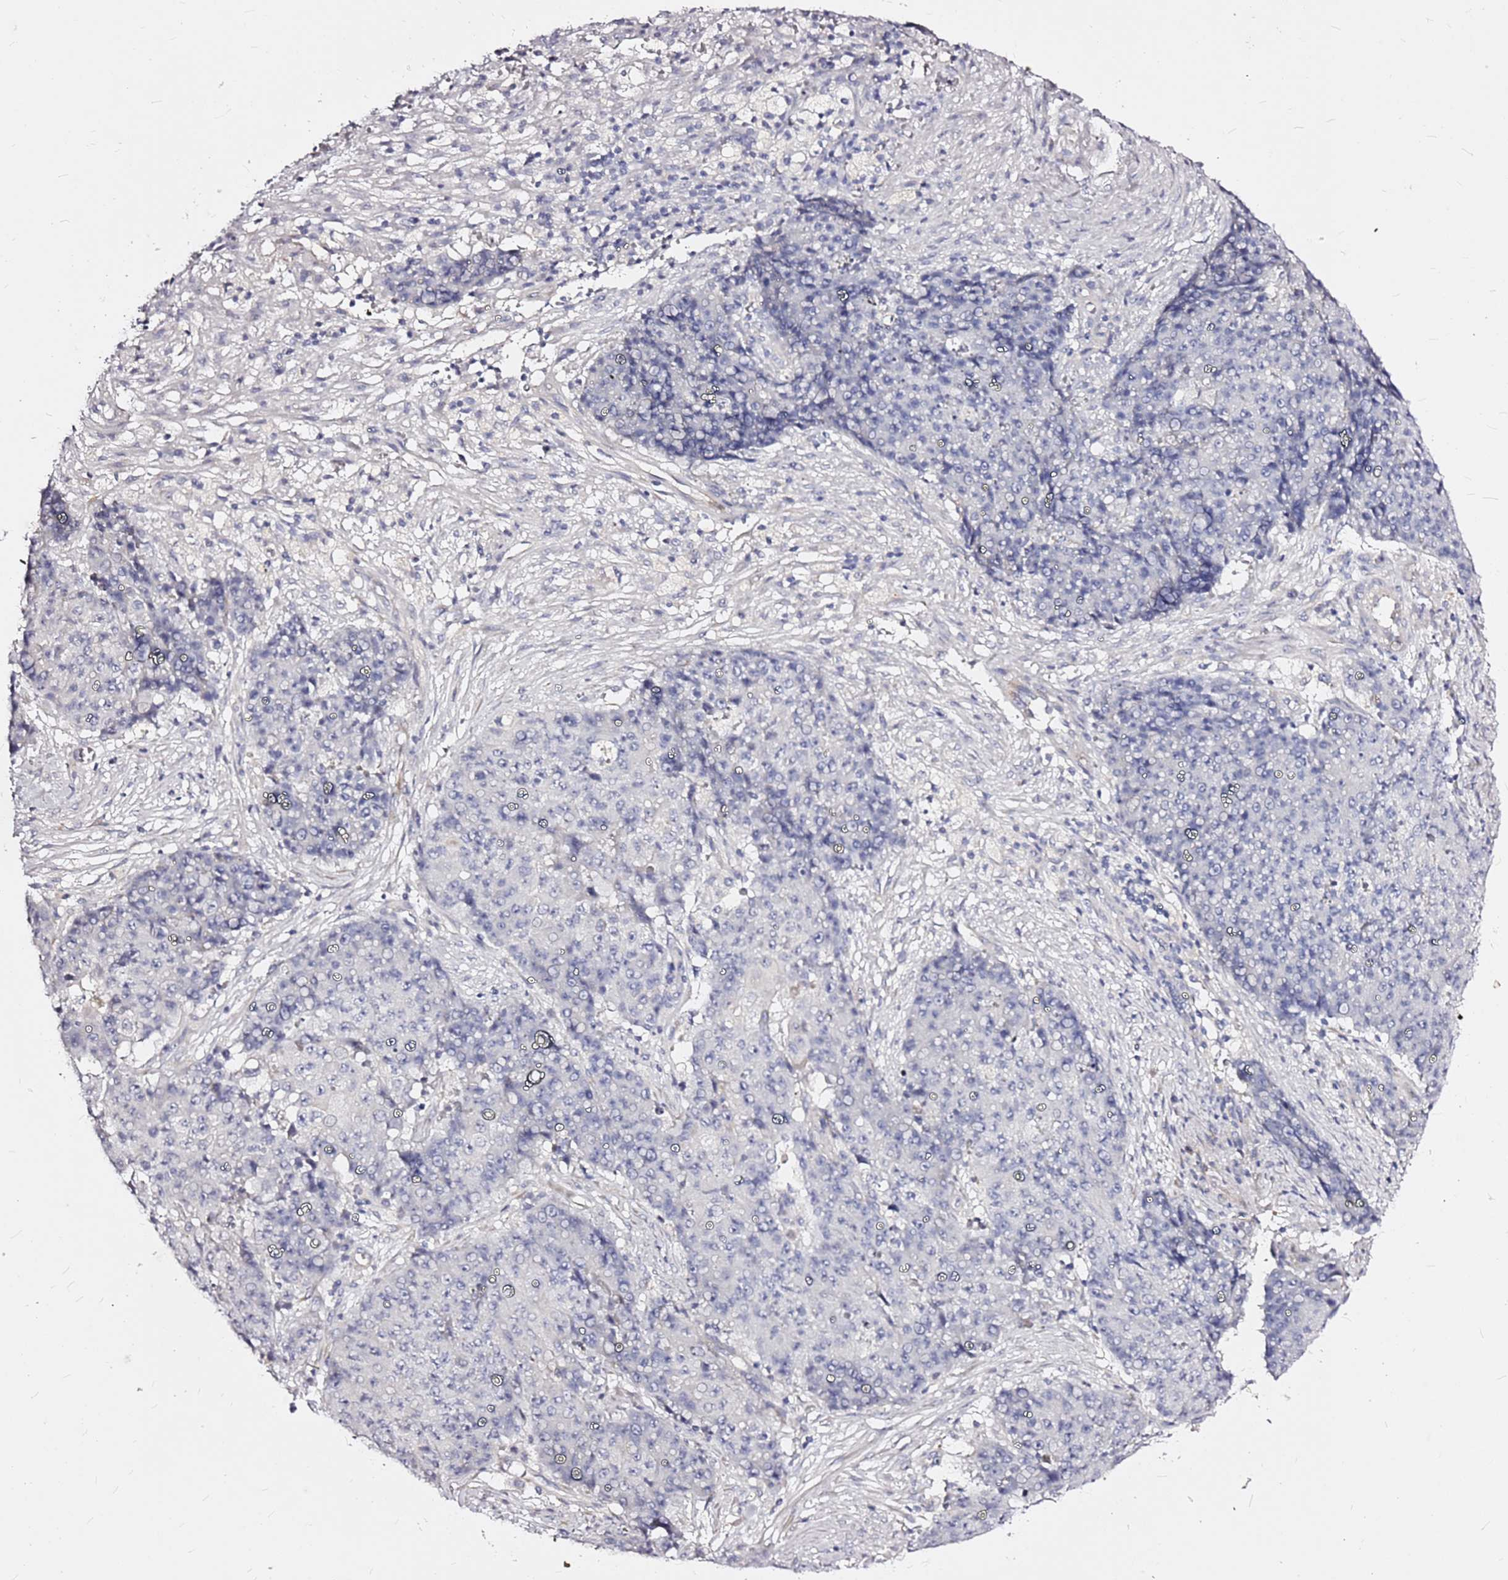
{"staining": {"intensity": "negative", "quantity": "none", "location": "none"}, "tissue": "ovarian cancer", "cell_type": "Tumor cells", "image_type": "cancer", "snomed": [{"axis": "morphology", "description": "Carcinoma, endometroid"}, {"axis": "topography", "description": "Ovary"}], "caption": "The immunohistochemistry micrograph has no significant staining in tumor cells of endometroid carcinoma (ovarian) tissue.", "gene": "CASD1", "patient": {"sex": "female", "age": 42}}